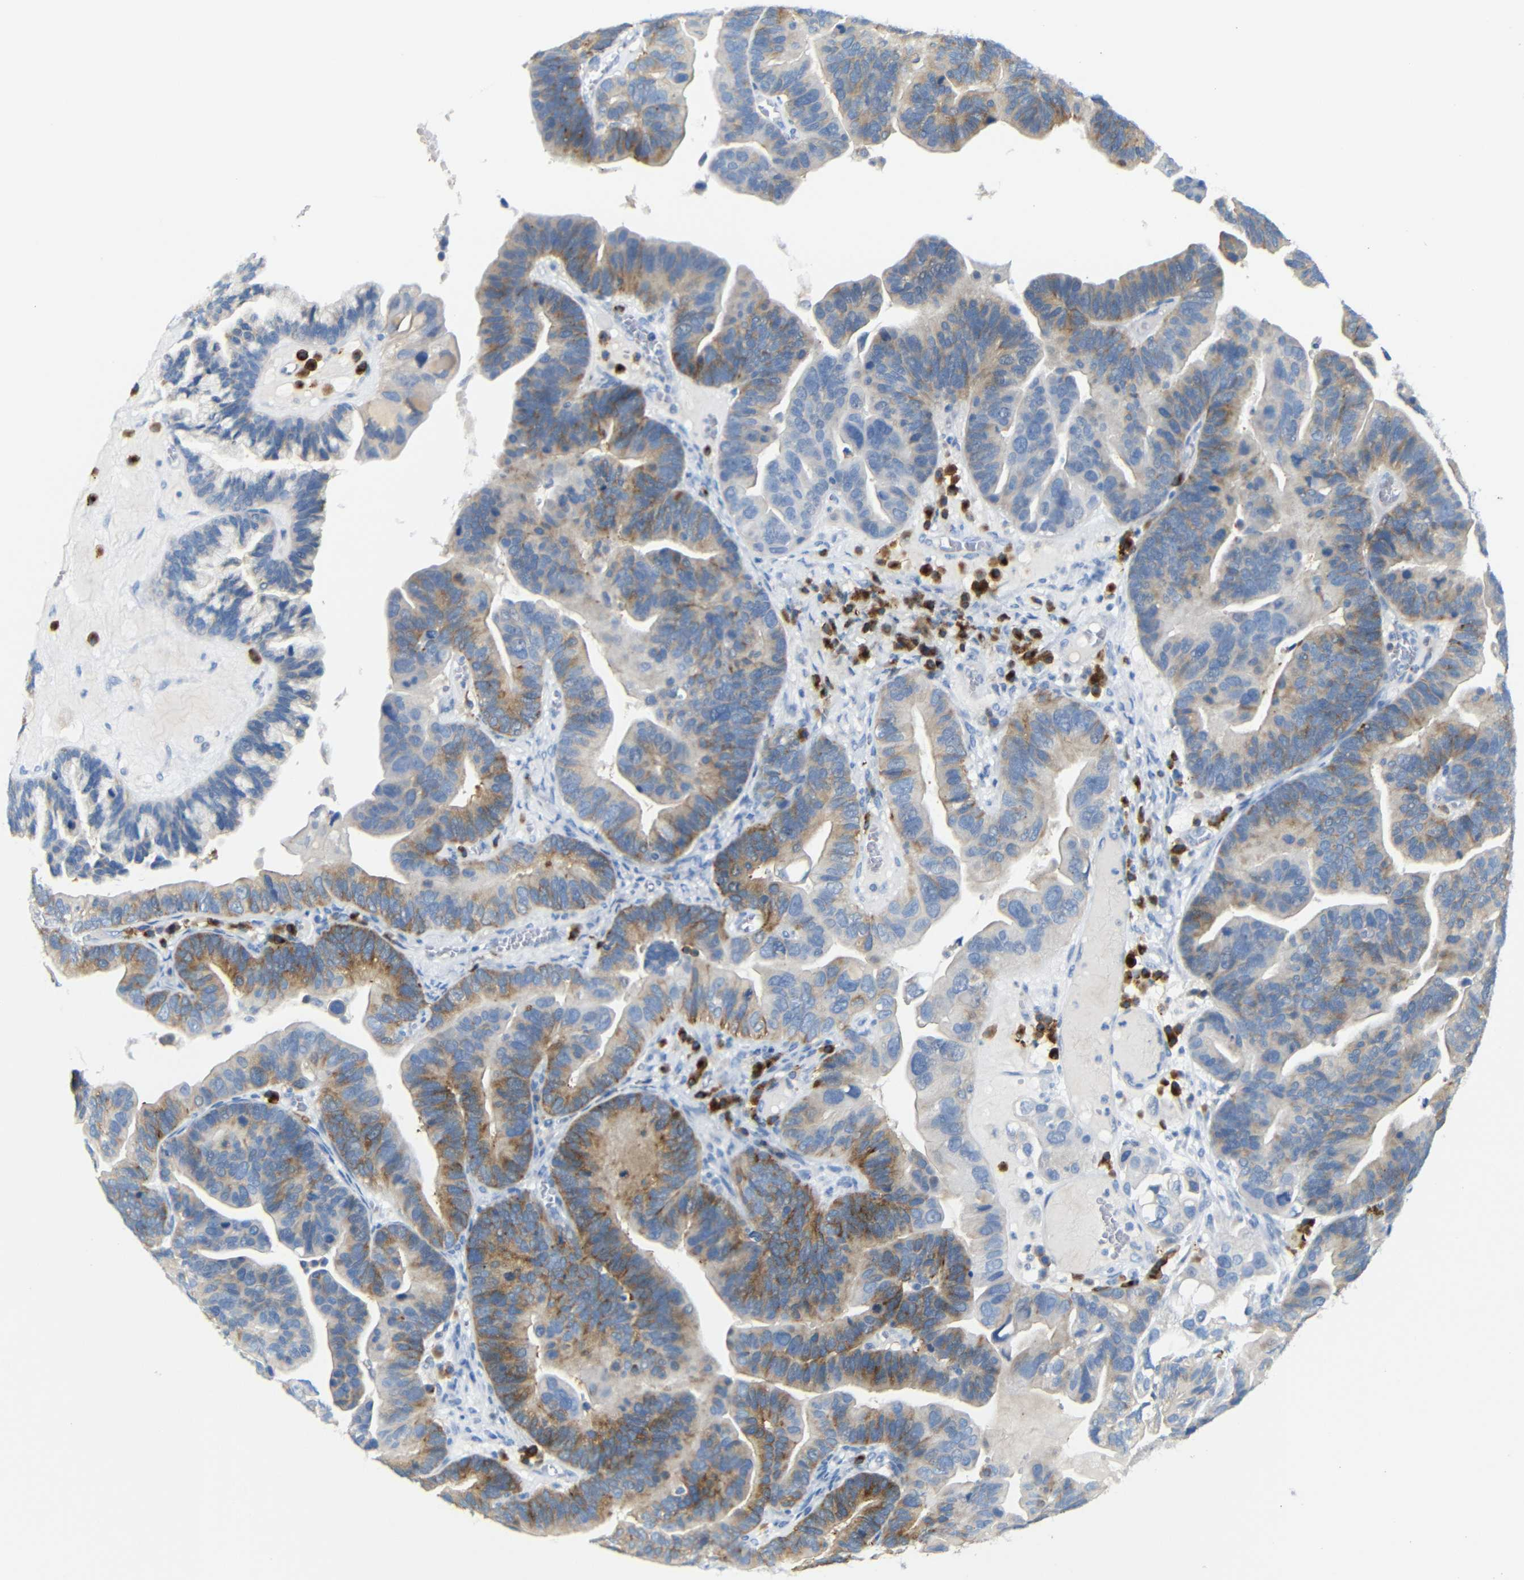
{"staining": {"intensity": "moderate", "quantity": "25%-75%", "location": "cytoplasmic/membranous"}, "tissue": "ovarian cancer", "cell_type": "Tumor cells", "image_type": "cancer", "snomed": [{"axis": "morphology", "description": "Cystadenocarcinoma, serous, NOS"}, {"axis": "topography", "description": "Ovary"}], "caption": "Immunohistochemical staining of human ovarian serous cystadenocarcinoma exhibits moderate cytoplasmic/membranous protein expression in approximately 25%-75% of tumor cells.", "gene": "FCRL1", "patient": {"sex": "female", "age": 56}}